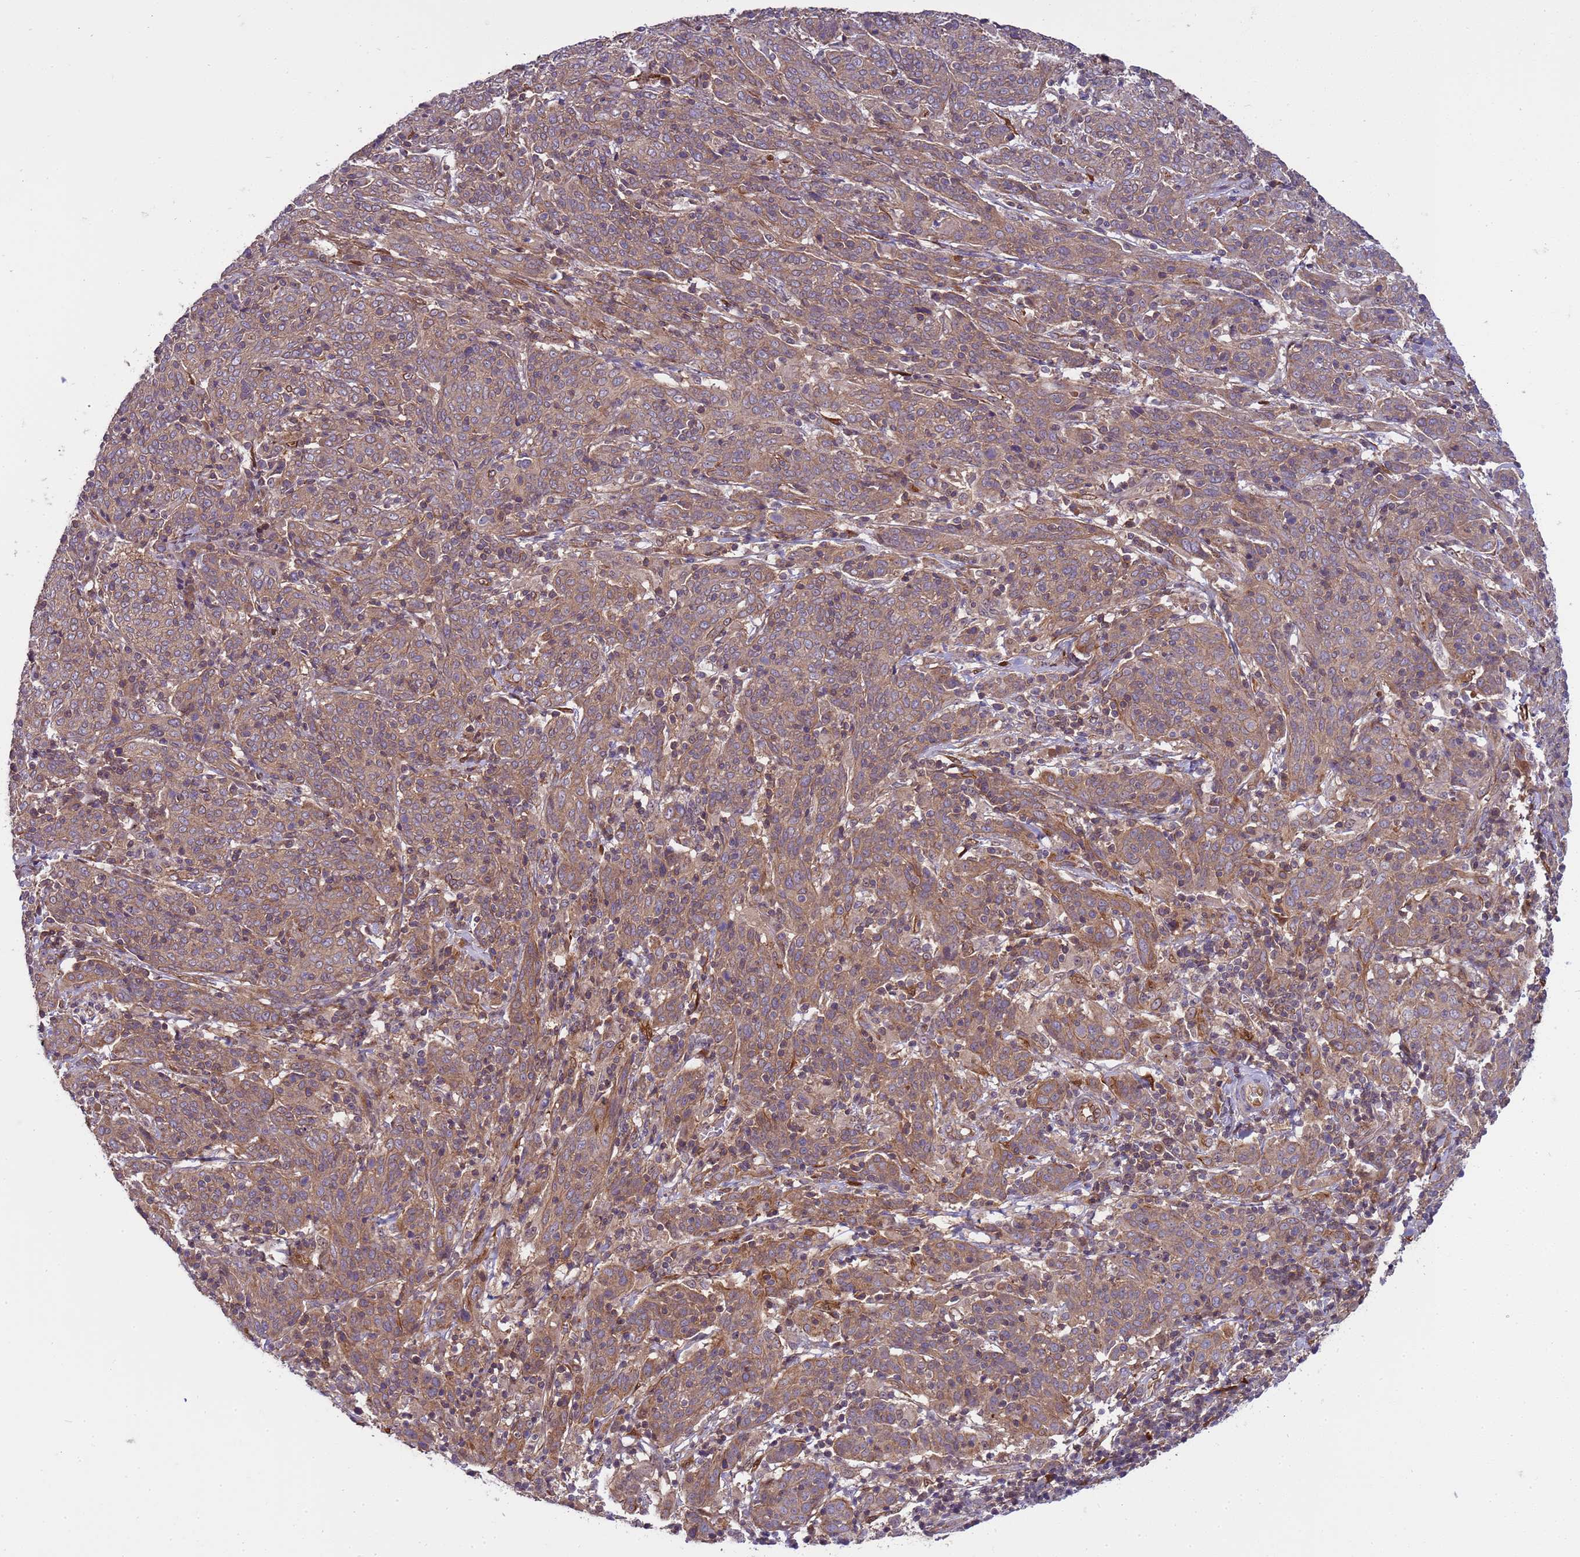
{"staining": {"intensity": "moderate", "quantity": "25%-75%", "location": "cytoplasmic/membranous"}, "tissue": "cervical cancer", "cell_type": "Tumor cells", "image_type": "cancer", "snomed": [{"axis": "morphology", "description": "Squamous cell carcinoma, NOS"}, {"axis": "topography", "description": "Cervix"}], "caption": "This is a histology image of immunohistochemistry staining of cervical squamous cell carcinoma, which shows moderate expression in the cytoplasmic/membranous of tumor cells.", "gene": "SMCO3", "patient": {"sex": "female", "age": 67}}